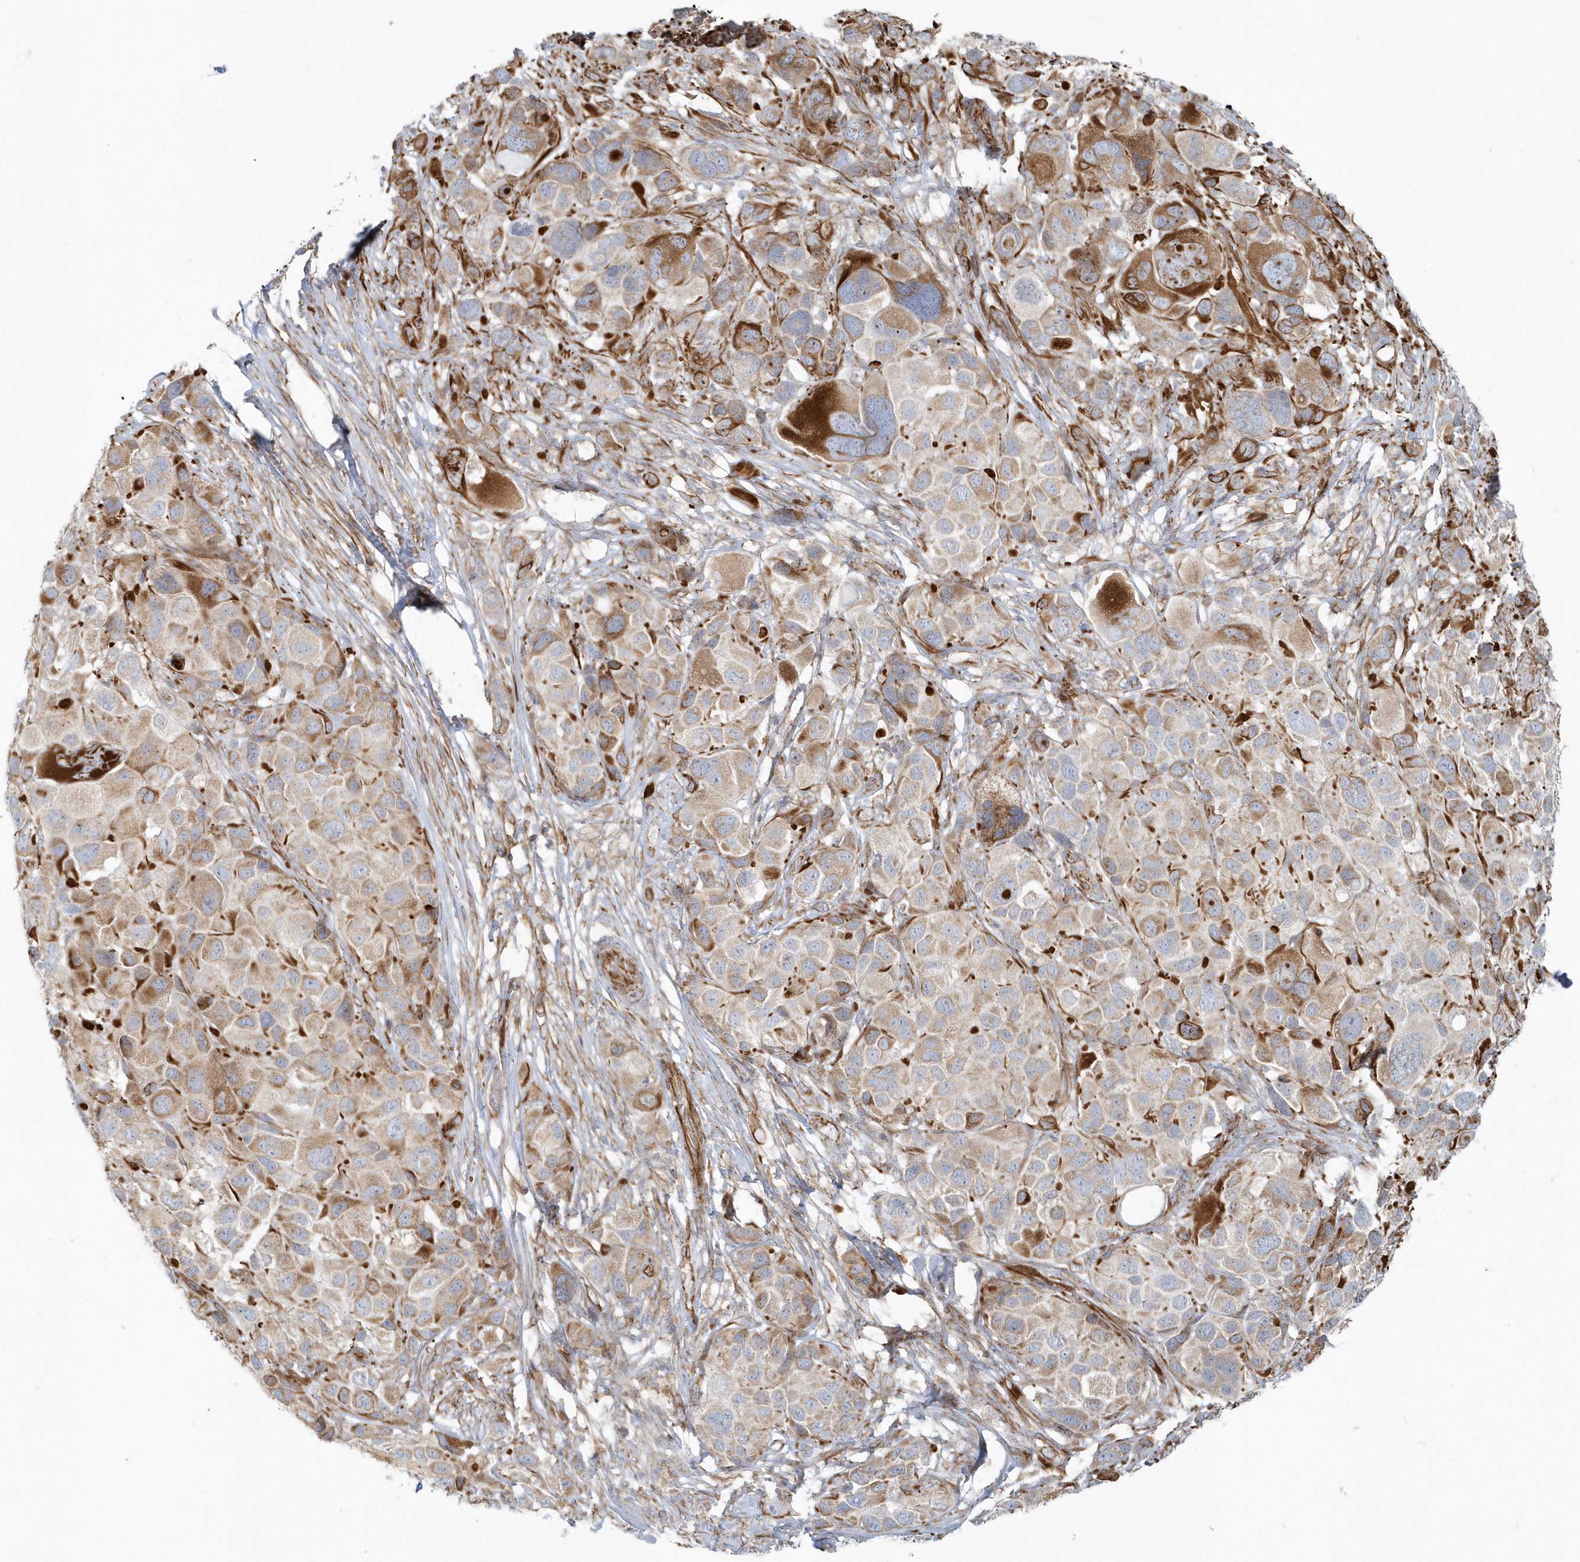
{"staining": {"intensity": "weak", "quantity": "<25%", "location": "cytoplasmic/membranous"}, "tissue": "melanoma", "cell_type": "Tumor cells", "image_type": "cancer", "snomed": [{"axis": "morphology", "description": "Malignant melanoma, NOS"}, {"axis": "topography", "description": "Skin of trunk"}], "caption": "IHC image of malignant melanoma stained for a protein (brown), which exhibits no staining in tumor cells. (DAB (3,3'-diaminobenzidine) immunohistochemistry (IHC) visualized using brightfield microscopy, high magnification).", "gene": "GPR152", "patient": {"sex": "male", "age": 71}}